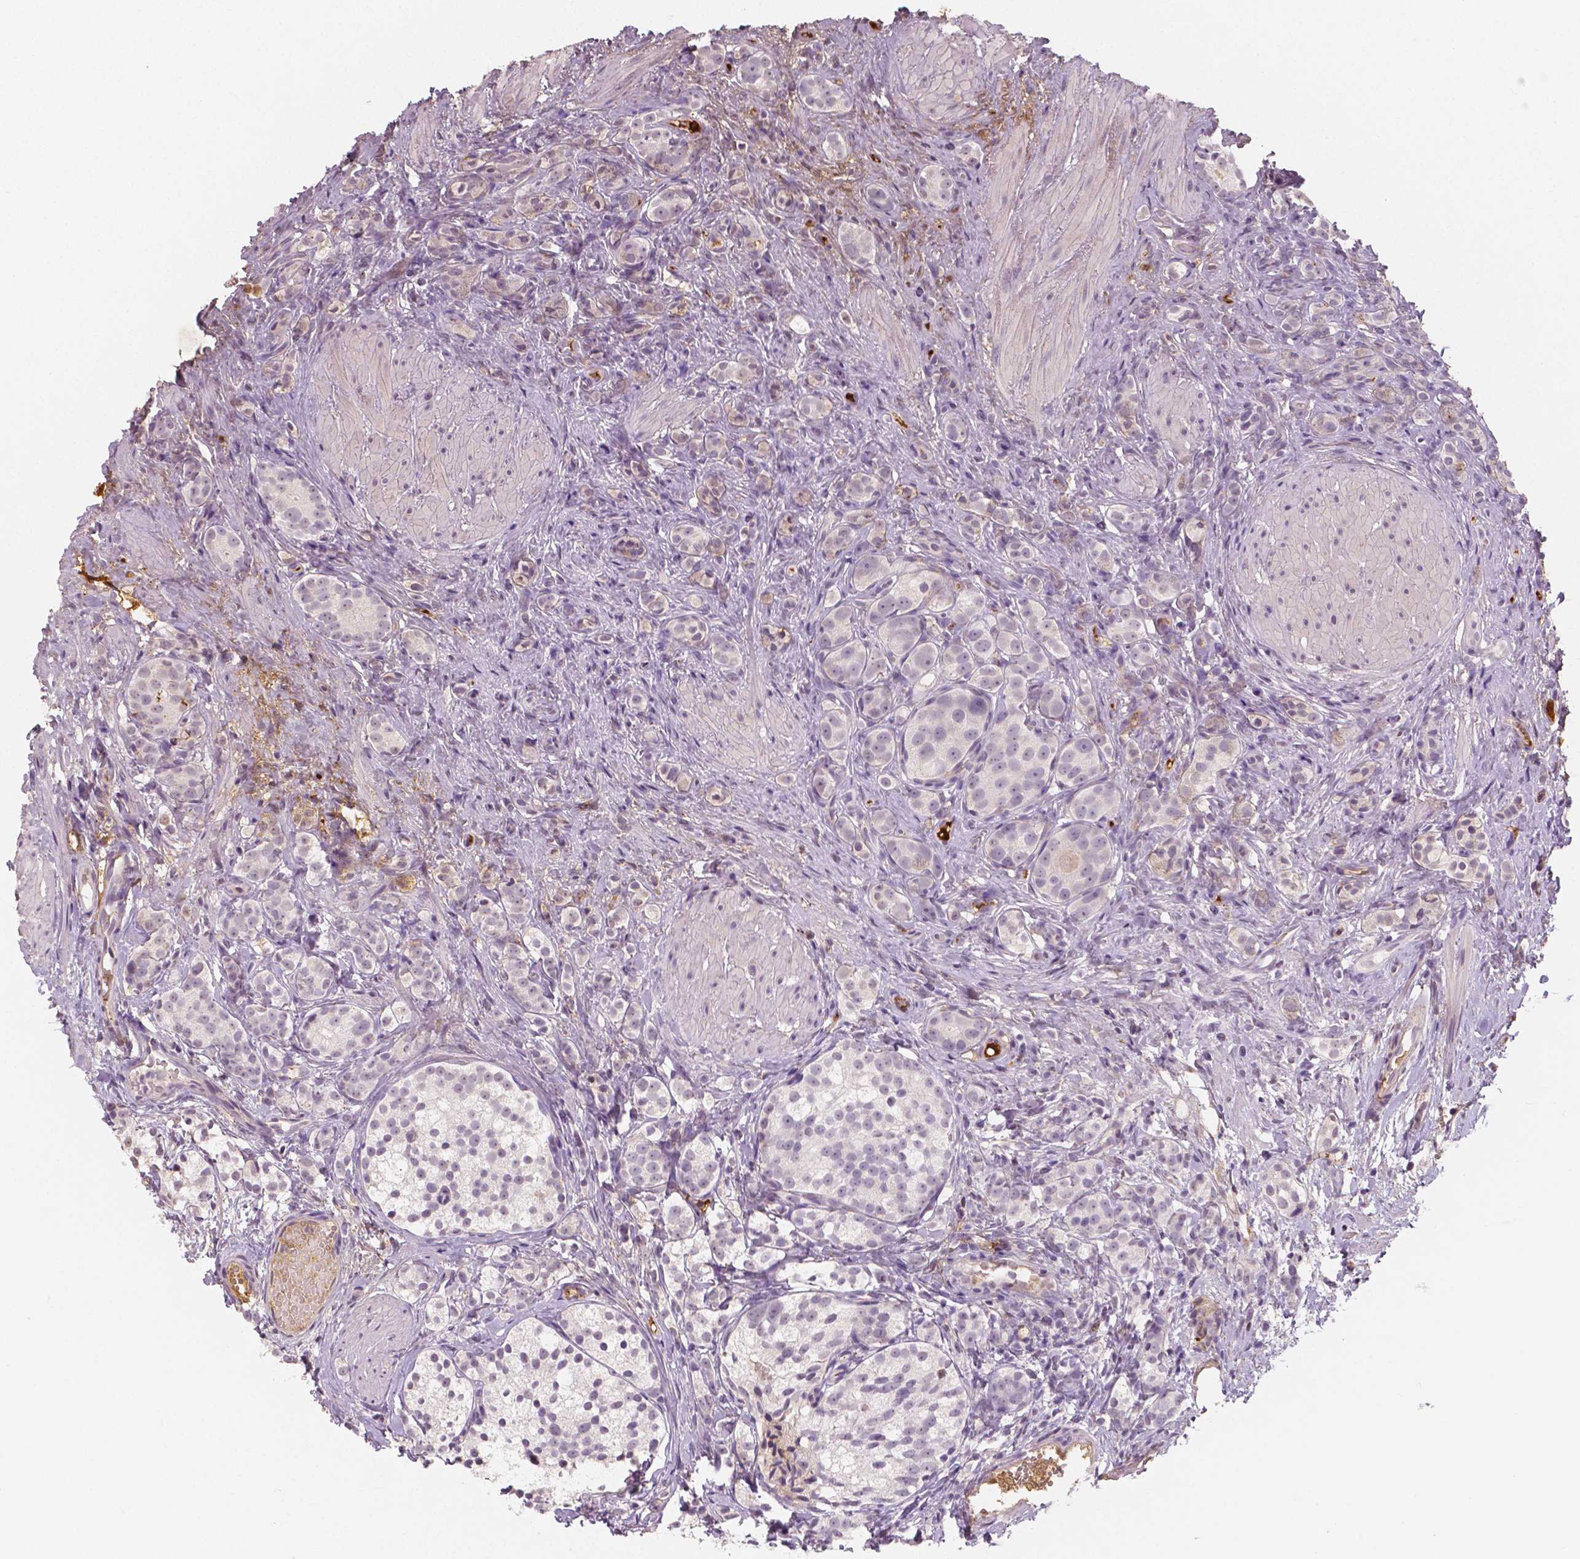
{"staining": {"intensity": "negative", "quantity": "none", "location": "none"}, "tissue": "prostate cancer", "cell_type": "Tumor cells", "image_type": "cancer", "snomed": [{"axis": "morphology", "description": "Adenocarcinoma, High grade"}, {"axis": "topography", "description": "Prostate"}], "caption": "Immunohistochemistry (IHC) of prostate cancer (high-grade adenocarcinoma) displays no staining in tumor cells.", "gene": "APOA4", "patient": {"sex": "male", "age": 53}}